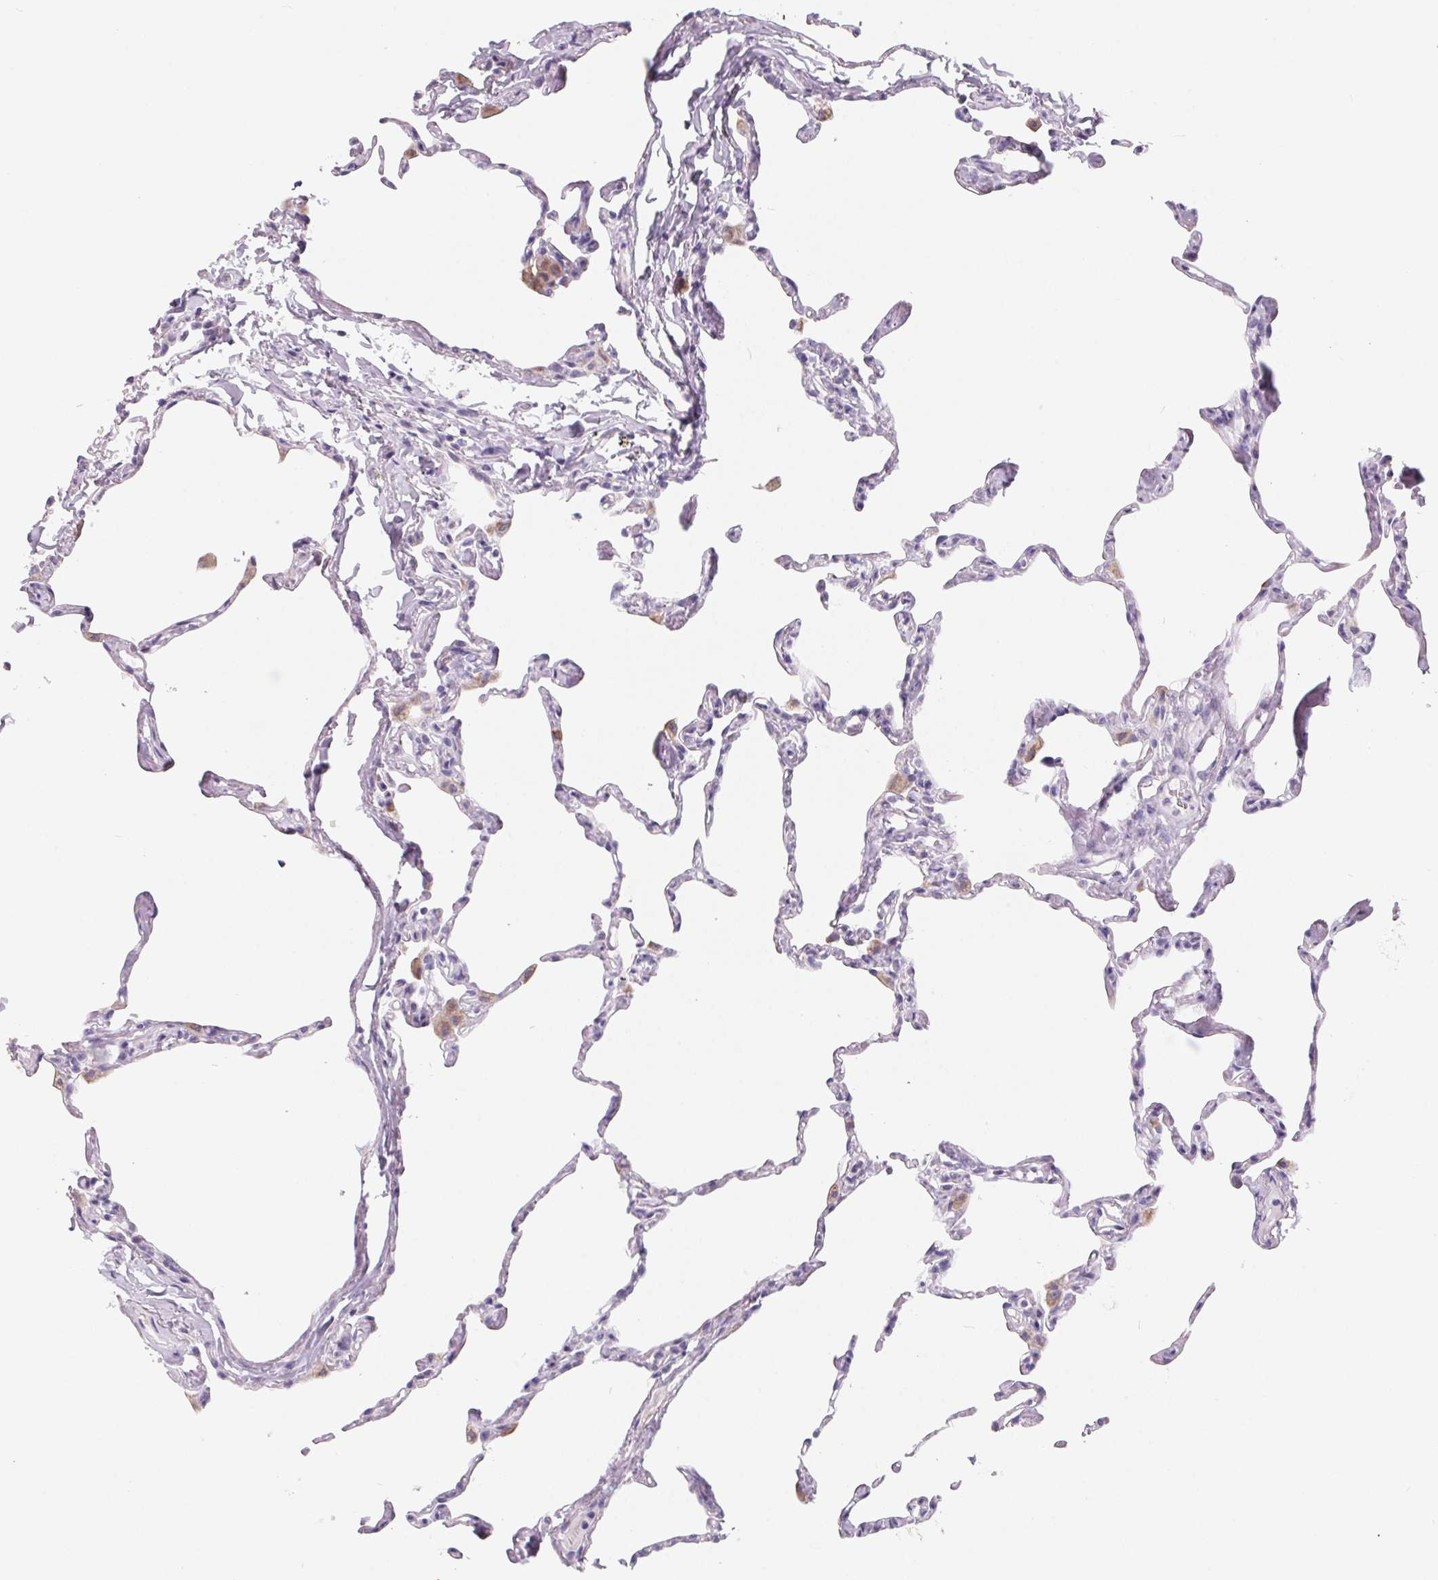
{"staining": {"intensity": "negative", "quantity": "none", "location": "none"}, "tissue": "lung", "cell_type": "Alveolar cells", "image_type": "normal", "snomed": [{"axis": "morphology", "description": "Normal tissue, NOS"}, {"axis": "topography", "description": "Lung"}], "caption": "This is a histopathology image of IHC staining of normal lung, which shows no positivity in alveolar cells. (Brightfield microscopy of DAB IHC at high magnification).", "gene": "FDX1", "patient": {"sex": "male", "age": 65}}